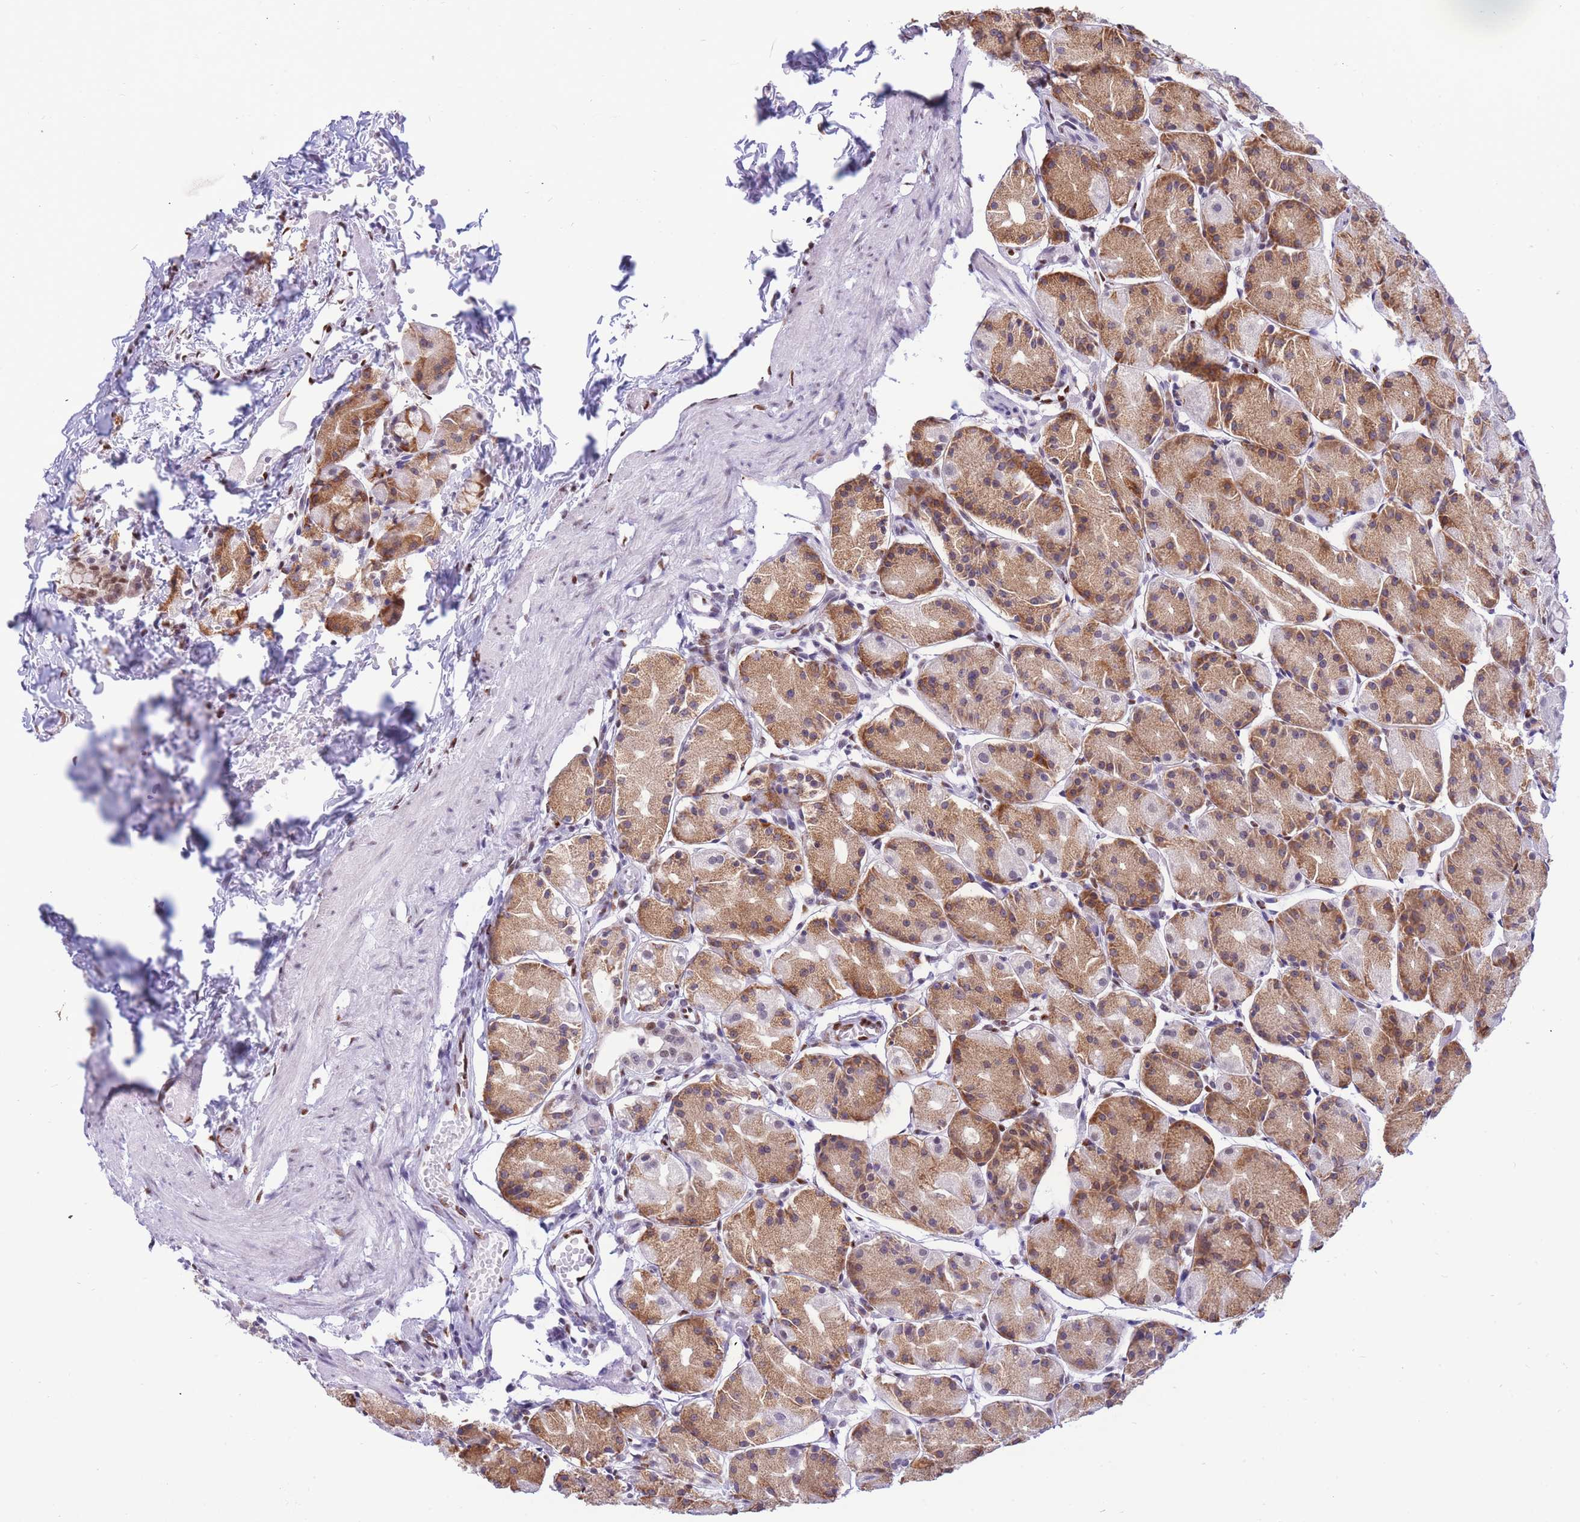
{"staining": {"intensity": "moderate", "quantity": "25%-75%", "location": "cytoplasmic/membranous"}, "tissue": "stomach", "cell_type": "Glandular cells", "image_type": "normal", "snomed": [{"axis": "morphology", "description": "Normal tissue, NOS"}, {"axis": "topography", "description": "Stomach, upper"}], "caption": "Glandular cells demonstrate moderate cytoplasmic/membranous staining in approximately 25%-75% of cells in benign stomach. (DAB (3,3'-diaminobenzidine) = brown stain, brightfield microscopy at high magnification).", "gene": "FAM153A", "patient": {"sex": "male", "age": 47}}